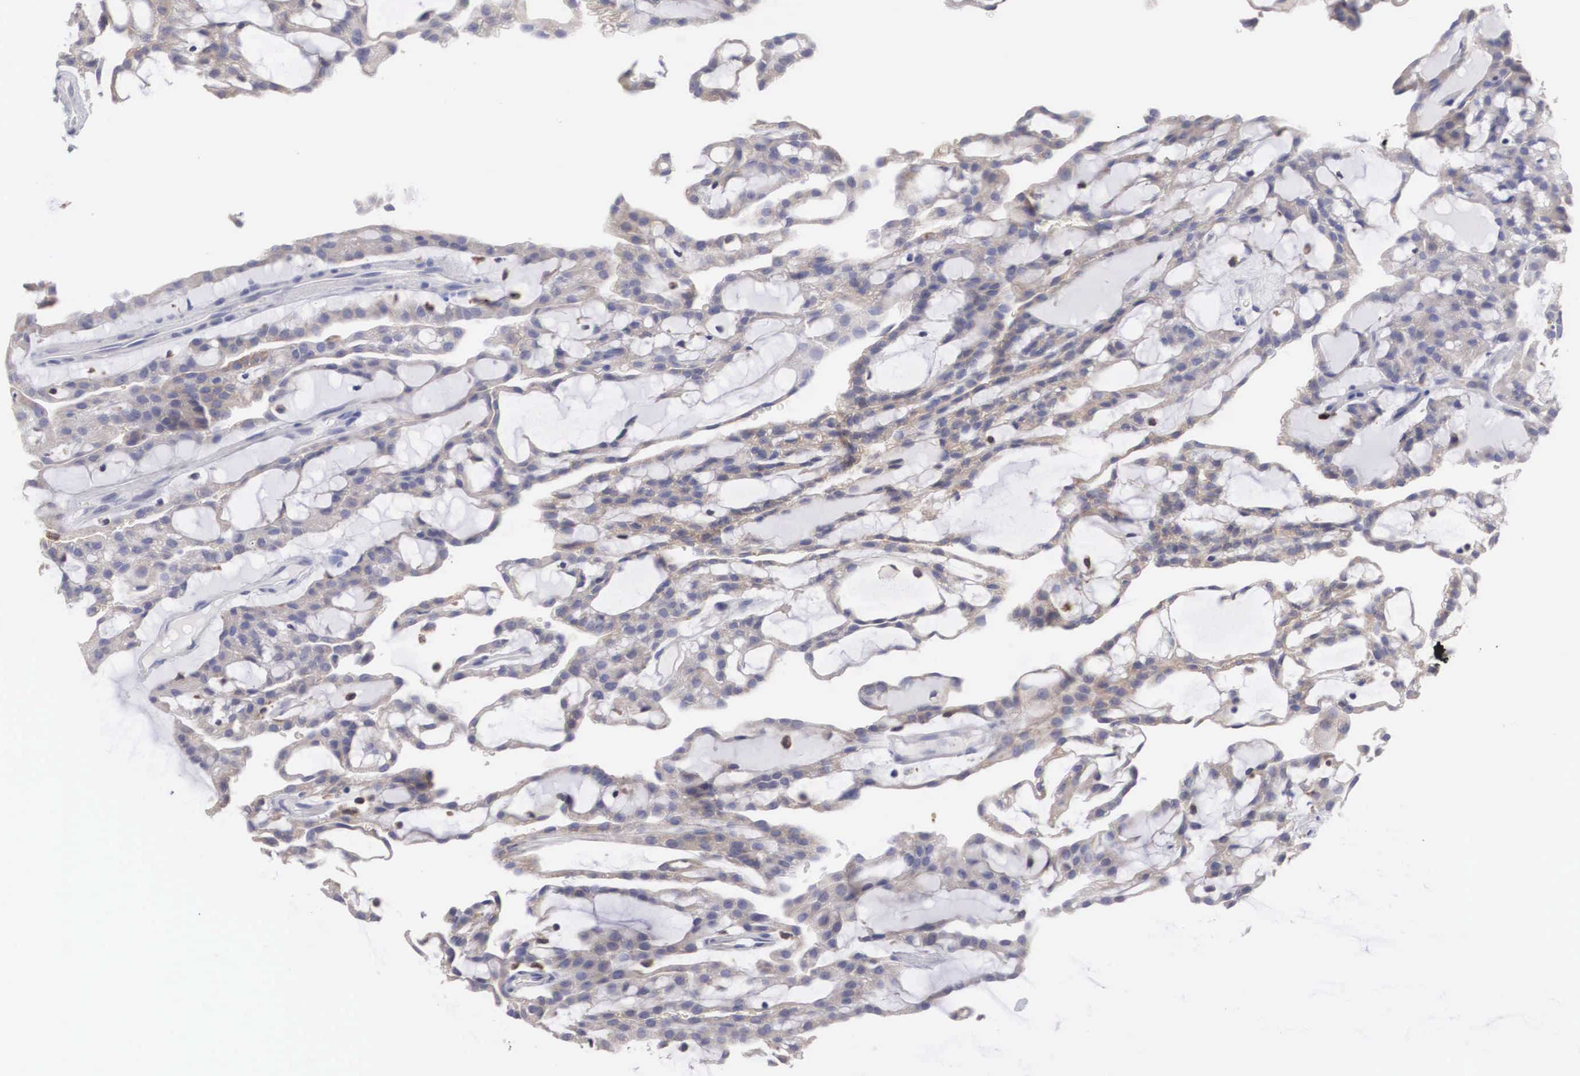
{"staining": {"intensity": "weak", "quantity": ">75%", "location": "cytoplasmic/membranous"}, "tissue": "renal cancer", "cell_type": "Tumor cells", "image_type": "cancer", "snomed": [{"axis": "morphology", "description": "Adenocarcinoma, NOS"}, {"axis": "topography", "description": "Kidney"}], "caption": "This is a photomicrograph of immunohistochemistry staining of adenocarcinoma (renal), which shows weak positivity in the cytoplasmic/membranous of tumor cells.", "gene": "HMOX1", "patient": {"sex": "male", "age": 63}}